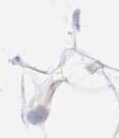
{"staining": {"intensity": "negative", "quantity": "none", "location": "none"}, "tissue": "adipose tissue", "cell_type": "Adipocytes", "image_type": "normal", "snomed": [{"axis": "morphology", "description": "Normal tissue, NOS"}, {"axis": "morphology", "description": "Duct carcinoma"}, {"axis": "topography", "description": "Breast"}, {"axis": "topography", "description": "Adipose tissue"}], "caption": "An image of human adipose tissue is negative for staining in adipocytes.", "gene": "SHANK3", "patient": {"sex": "female", "age": 37}}